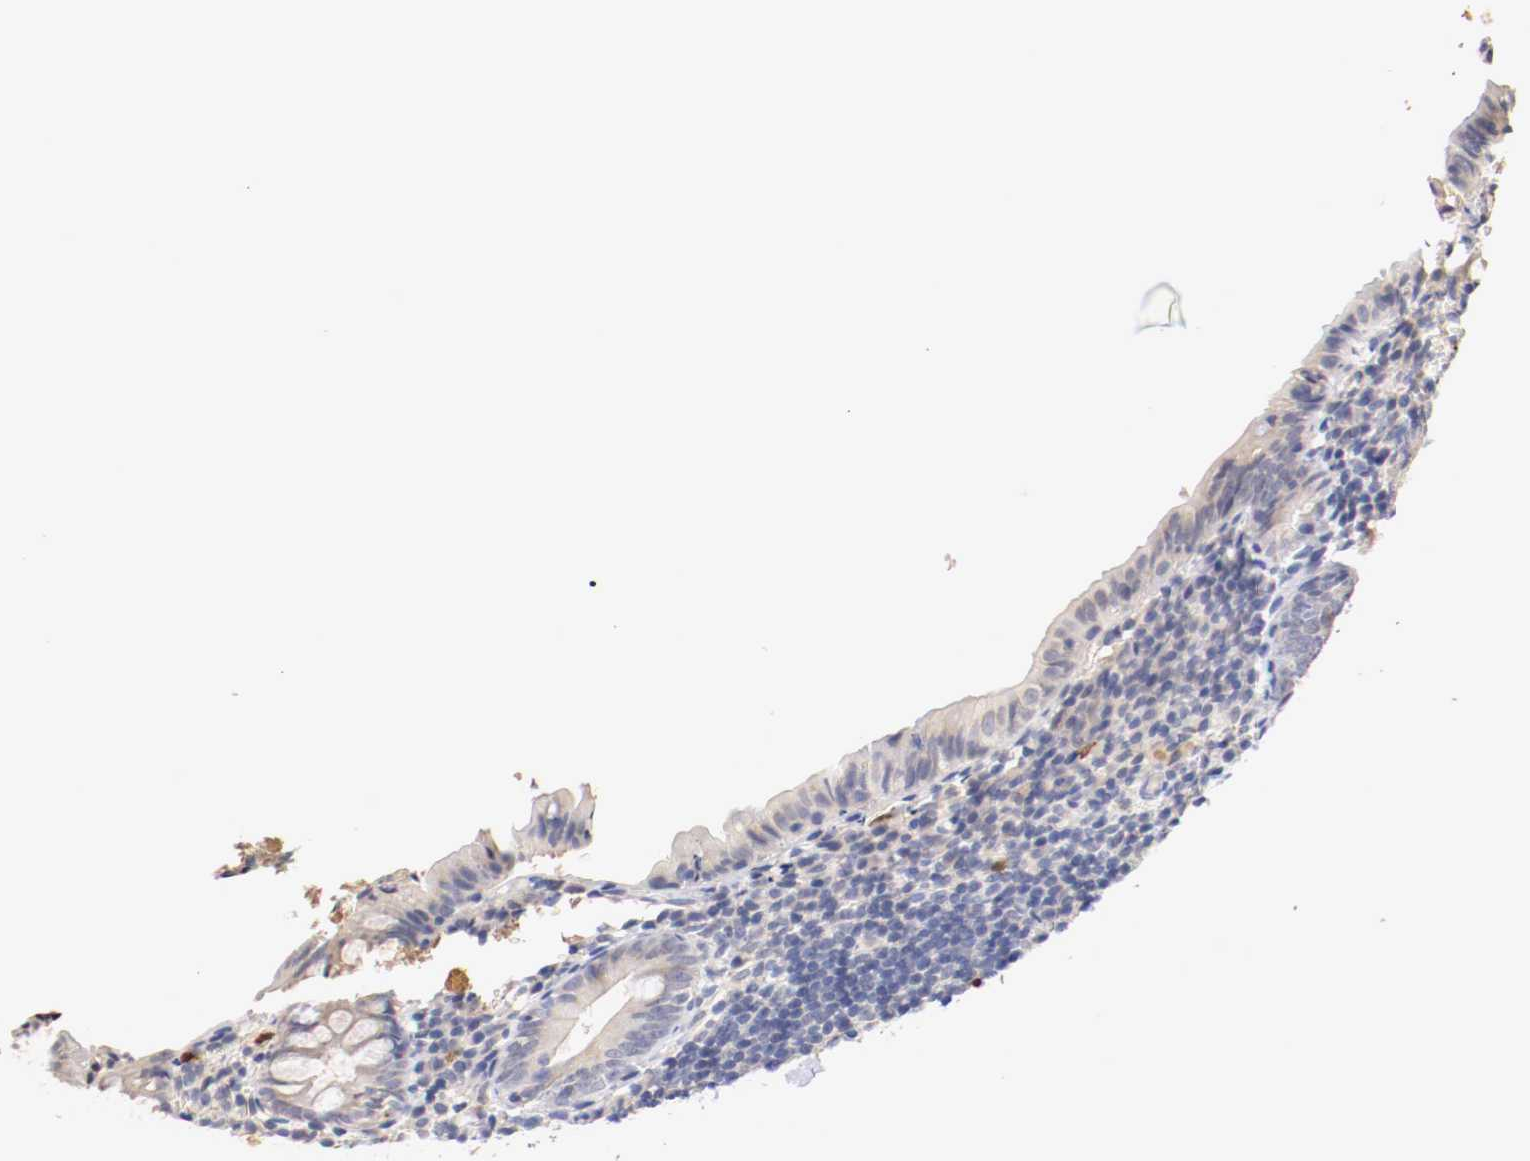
{"staining": {"intensity": "negative", "quantity": "none", "location": "none"}, "tissue": "appendix", "cell_type": "Glandular cells", "image_type": "normal", "snomed": [{"axis": "morphology", "description": "Normal tissue, NOS"}, {"axis": "topography", "description": "Appendix"}], "caption": "An immunohistochemistry histopathology image of normal appendix is shown. There is no staining in glandular cells of appendix. The staining is performed using DAB brown chromogen with nuclei counter-stained in using hematoxylin.", "gene": "CEBPE", "patient": {"sex": "female", "age": 10}}